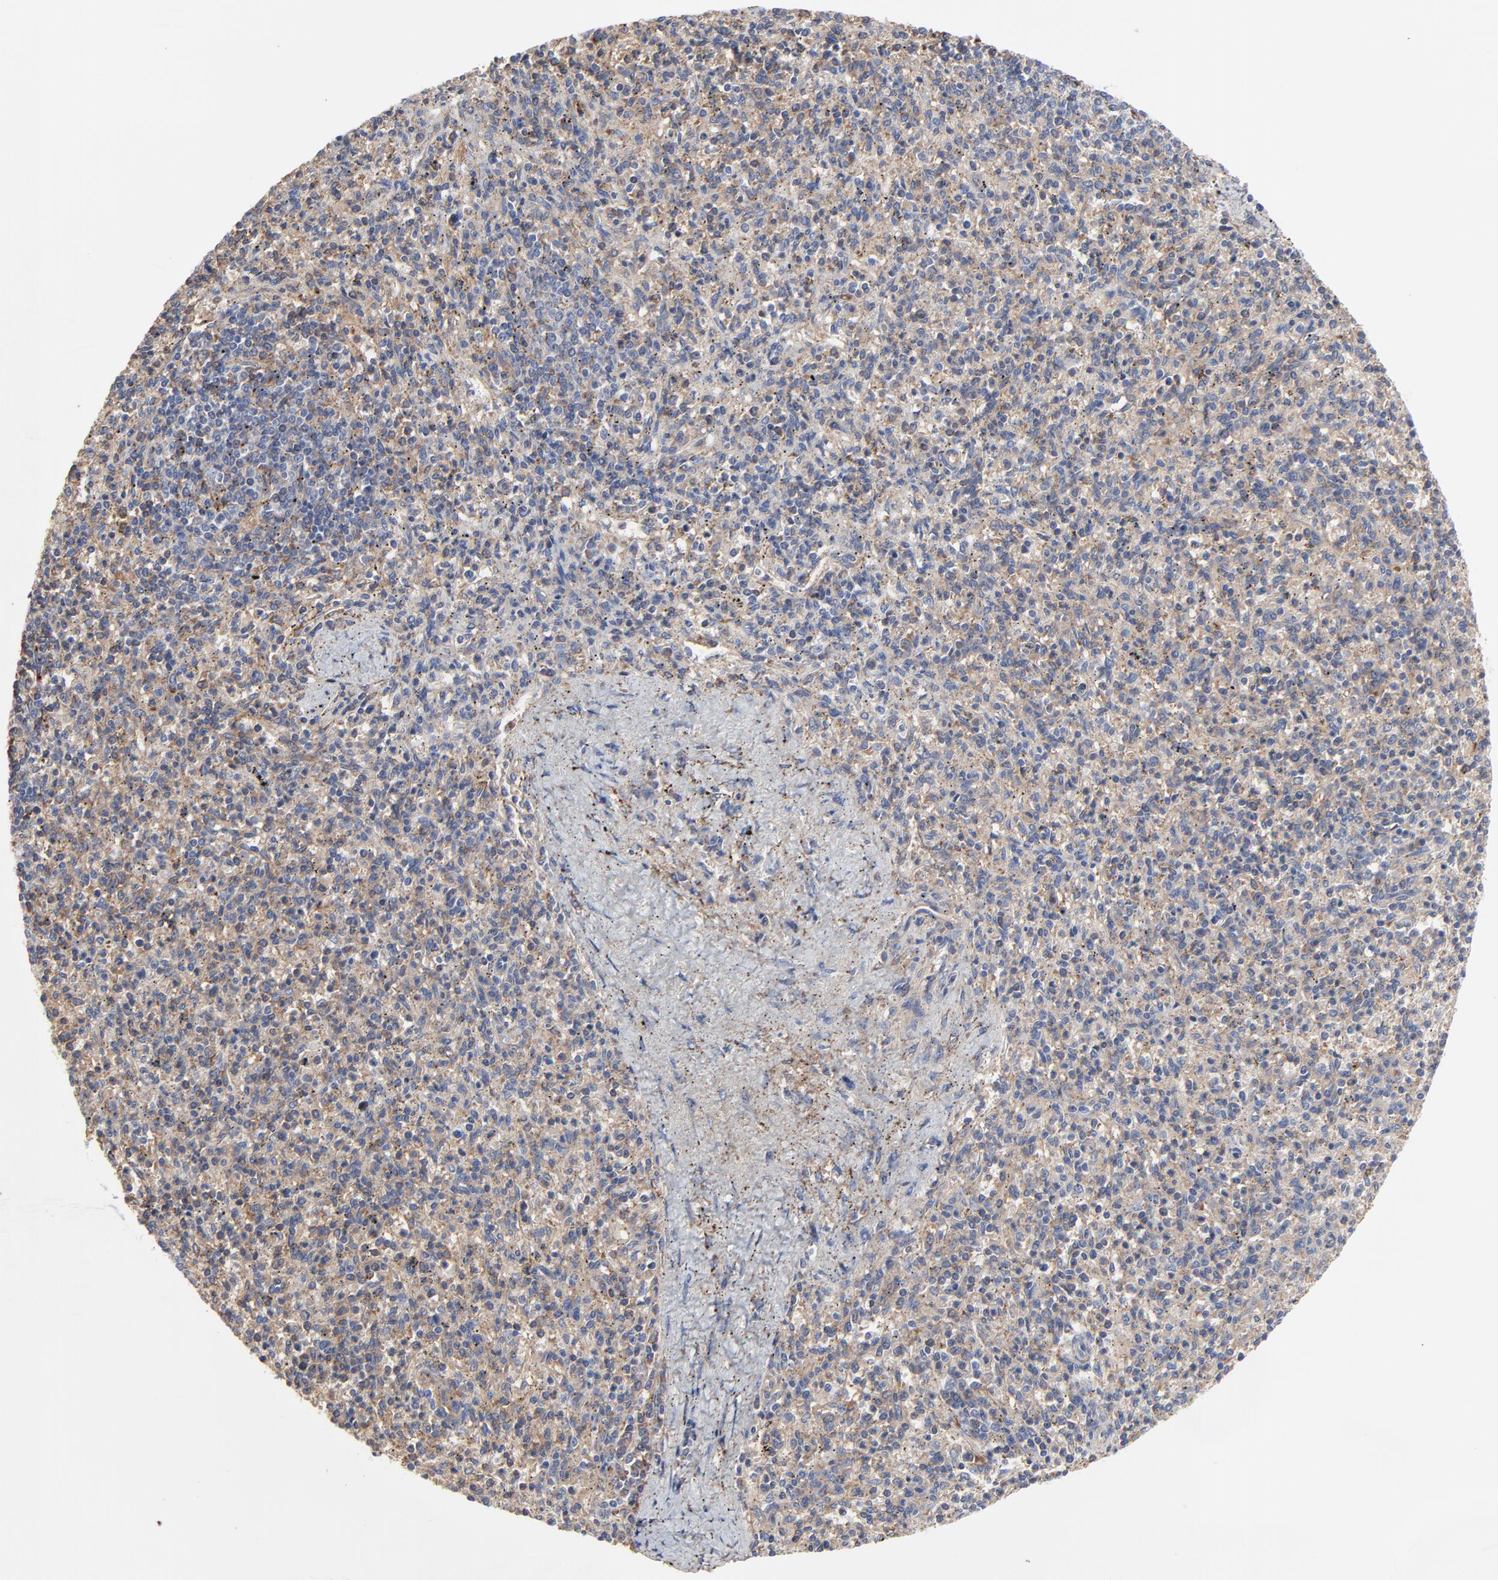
{"staining": {"intensity": "weak", "quantity": "25%-75%", "location": "cytoplasmic/membranous"}, "tissue": "spleen", "cell_type": "Cells in red pulp", "image_type": "normal", "snomed": [{"axis": "morphology", "description": "Normal tissue, NOS"}, {"axis": "topography", "description": "Spleen"}], "caption": "Brown immunohistochemical staining in benign spleen displays weak cytoplasmic/membranous positivity in about 25%-75% of cells in red pulp. (Stains: DAB in brown, nuclei in blue, Microscopy: brightfield microscopy at high magnification).", "gene": "NXF3", "patient": {"sex": "male", "age": 72}}